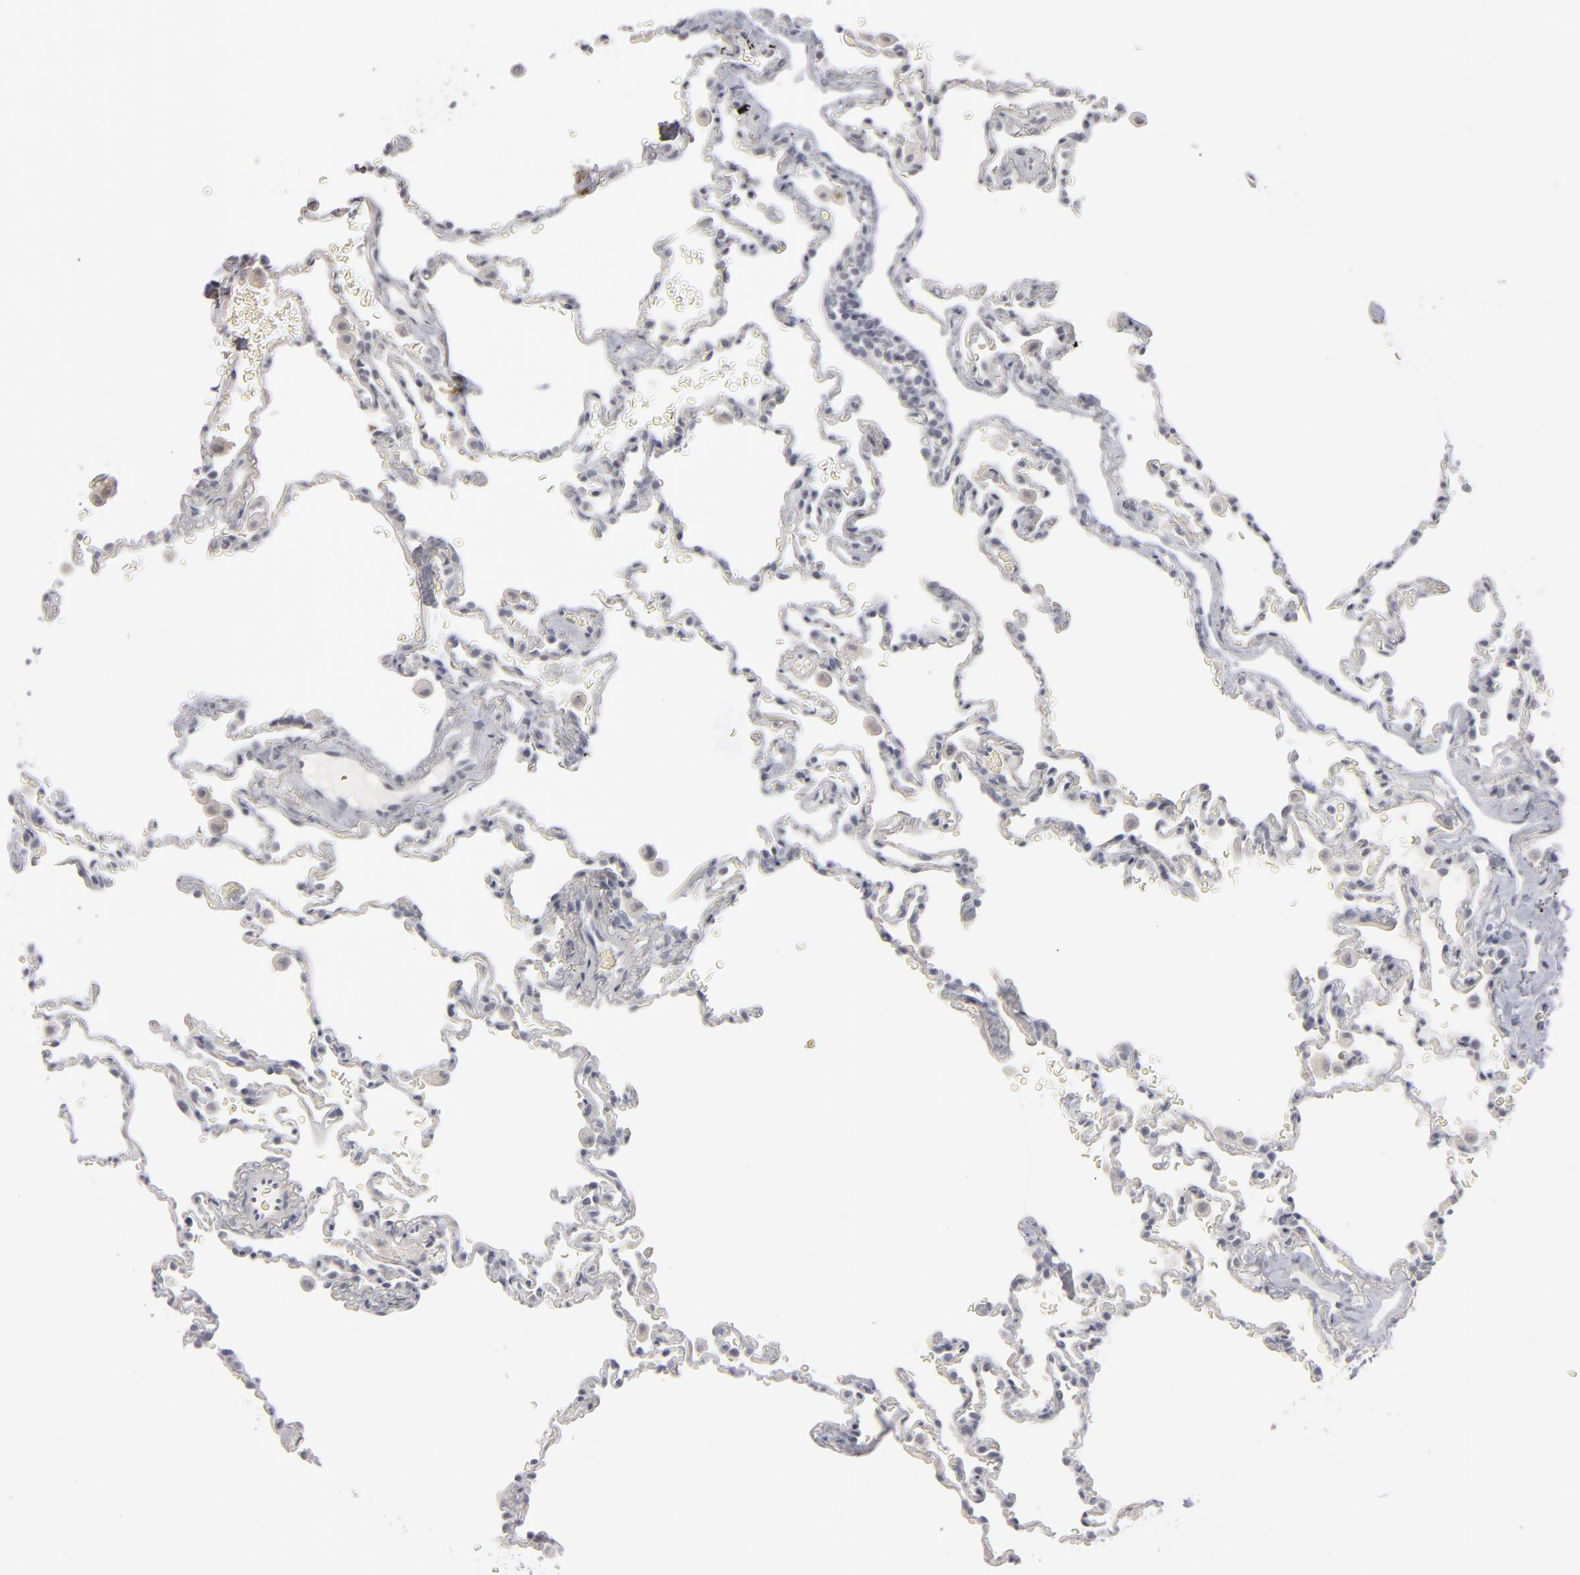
{"staining": {"intensity": "negative", "quantity": "none", "location": "none"}, "tissue": "lung", "cell_type": "Alveolar cells", "image_type": "normal", "snomed": [{"axis": "morphology", "description": "Normal tissue, NOS"}, {"axis": "topography", "description": "Lung"}], "caption": "The image exhibits no significant expression in alveolar cells of lung. The staining was performed using DAB to visualize the protein expression in brown, while the nuclei were stained in blue with hematoxylin (Magnification: 20x).", "gene": "KIAA1210", "patient": {"sex": "male", "age": 59}}